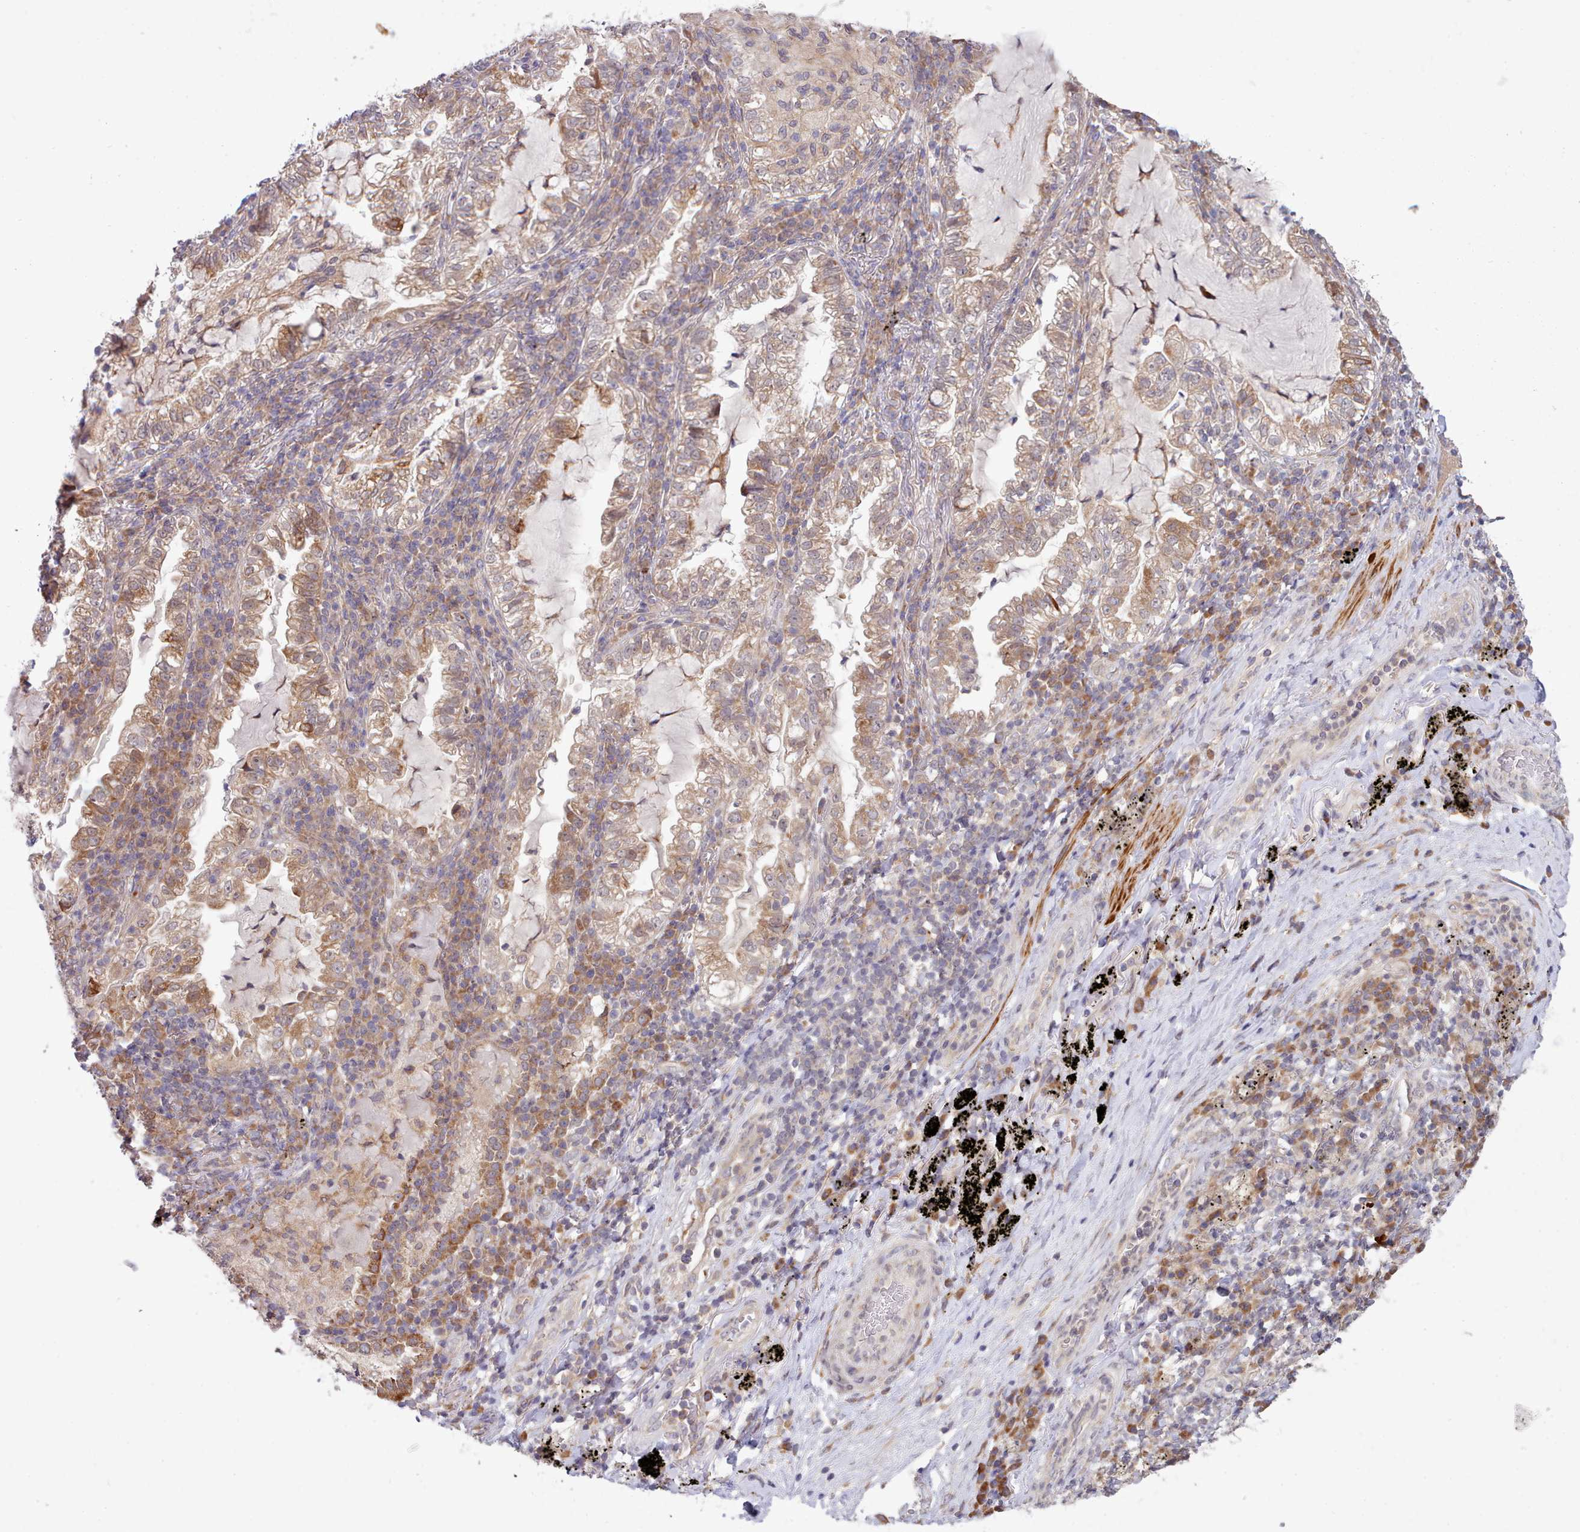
{"staining": {"intensity": "moderate", "quantity": "25%-75%", "location": "cytoplasmic/membranous"}, "tissue": "lung cancer", "cell_type": "Tumor cells", "image_type": "cancer", "snomed": [{"axis": "morphology", "description": "Adenocarcinoma, NOS"}, {"axis": "topography", "description": "Lung"}], "caption": "Protein expression analysis of human lung cancer reveals moderate cytoplasmic/membranous positivity in approximately 25%-75% of tumor cells.", "gene": "TRIM26", "patient": {"sex": "female", "age": 73}}